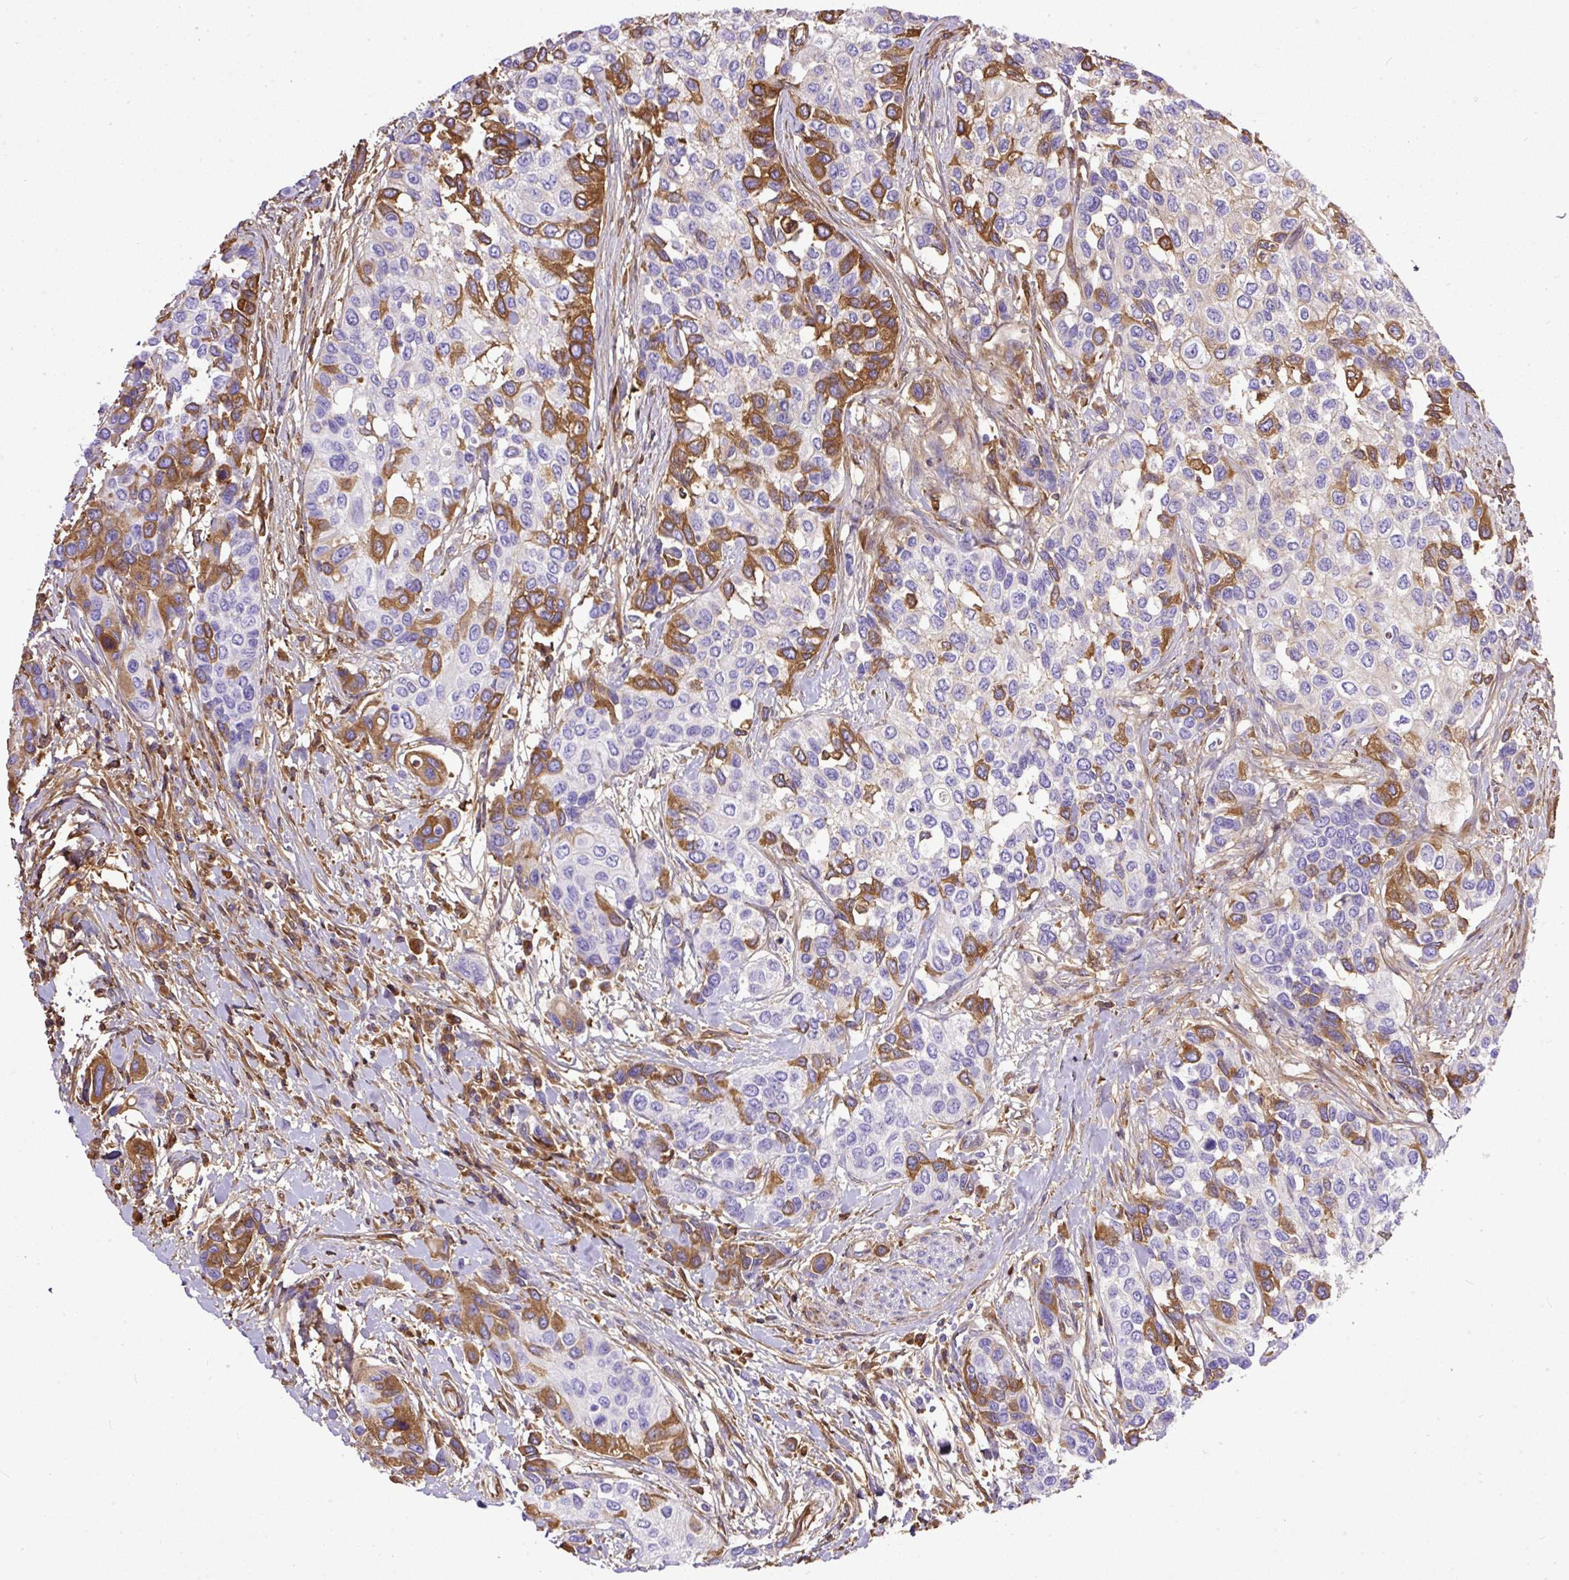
{"staining": {"intensity": "strong", "quantity": "<25%", "location": "cytoplasmic/membranous"}, "tissue": "urothelial cancer", "cell_type": "Tumor cells", "image_type": "cancer", "snomed": [{"axis": "morphology", "description": "Normal tissue, NOS"}, {"axis": "morphology", "description": "Urothelial carcinoma, High grade"}, {"axis": "topography", "description": "Vascular tissue"}, {"axis": "topography", "description": "Urinary bladder"}], "caption": "Immunohistochemistry (IHC) (DAB (3,3'-diaminobenzidine)) staining of human urothelial cancer shows strong cytoplasmic/membranous protein staining in approximately <25% of tumor cells. Nuclei are stained in blue.", "gene": "CLEC3B", "patient": {"sex": "female", "age": 56}}